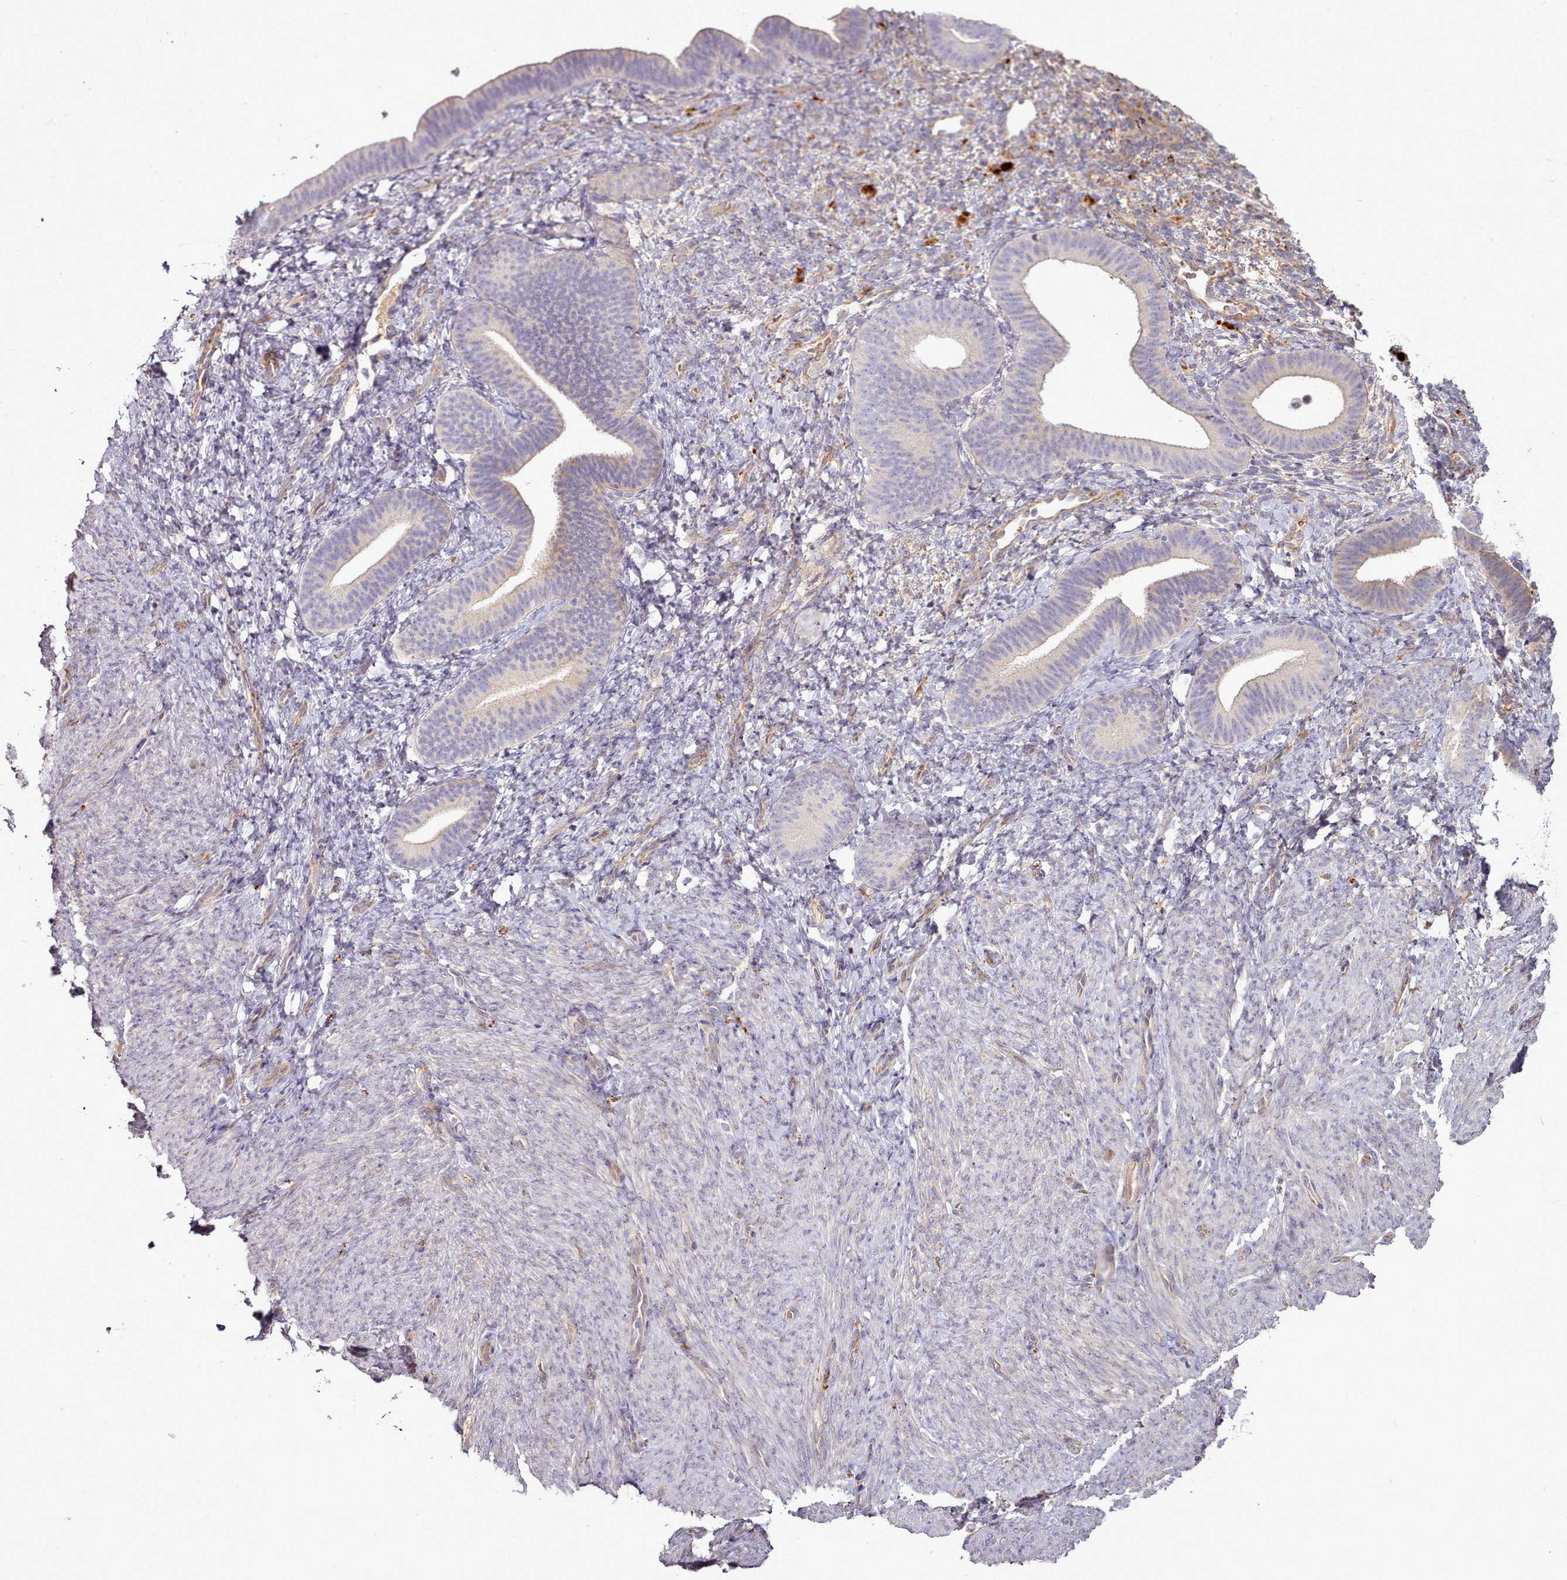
{"staining": {"intensity": "moderate", "quantity": "<25%", "location": "cytoplasmic/membranous"}, "tissue": "endometrium", "cell_type": "Cells in endometrial stroma", "image_type": "normal", "snomed": [{"axis": "morphology", "description": "Normal tissue, NOS"}, {"axis": "topography", "description": "Endometrium"}], "caption": "Brown immunohistochemical staining in normal human endometrium shows moderate cytoplasmic/membranous expression in about <25% of cells in endometrial stroma. (DAB (3,3'-diaminobenzidine) IHC with brightfield microscopy, high magnification).", "gene": "C1QTNF5", "patient": {"sex": "female", "age": 65}}